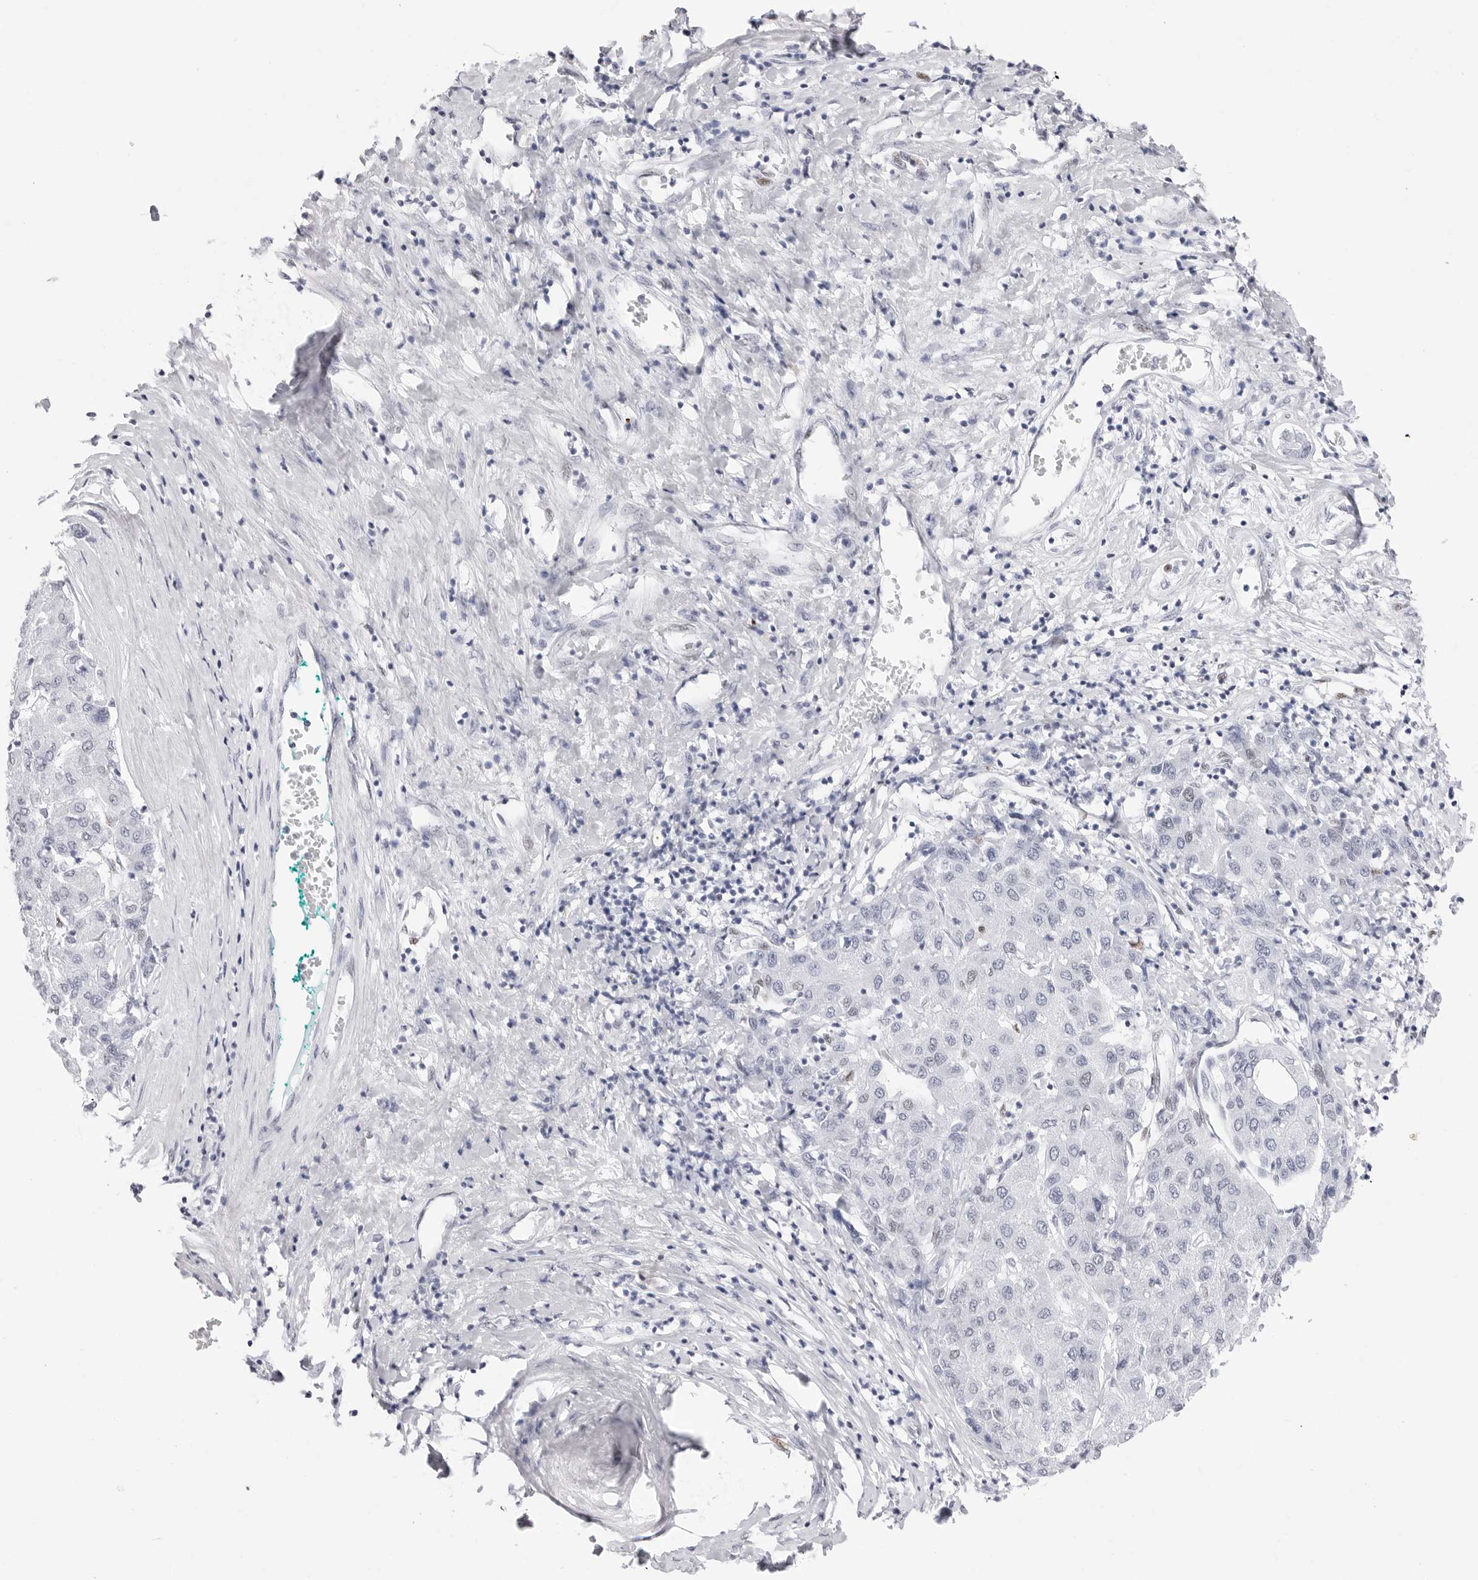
{"staining": {"intensity": "weak", "quantity": "<25%", "location": "nuclear"}, "tissue": "liver cancer", "cell_type": "Tumor cells", "image_type": "cancer", "snomed": [{"axis": "morphology", "description": "Carcinoma, Hepatocellular, NOS"}, {"axis": "topography", "description": "Liver"}], "caption": "IHC image of neoplastic tissue: liver hepatocellular carcinoma stained with DAB (3,3'-diaminobenzidine) displays no significant protein positivity in tumor cells.", "gene": "NASP", "patient": {"sex": "male", "age": 65}}